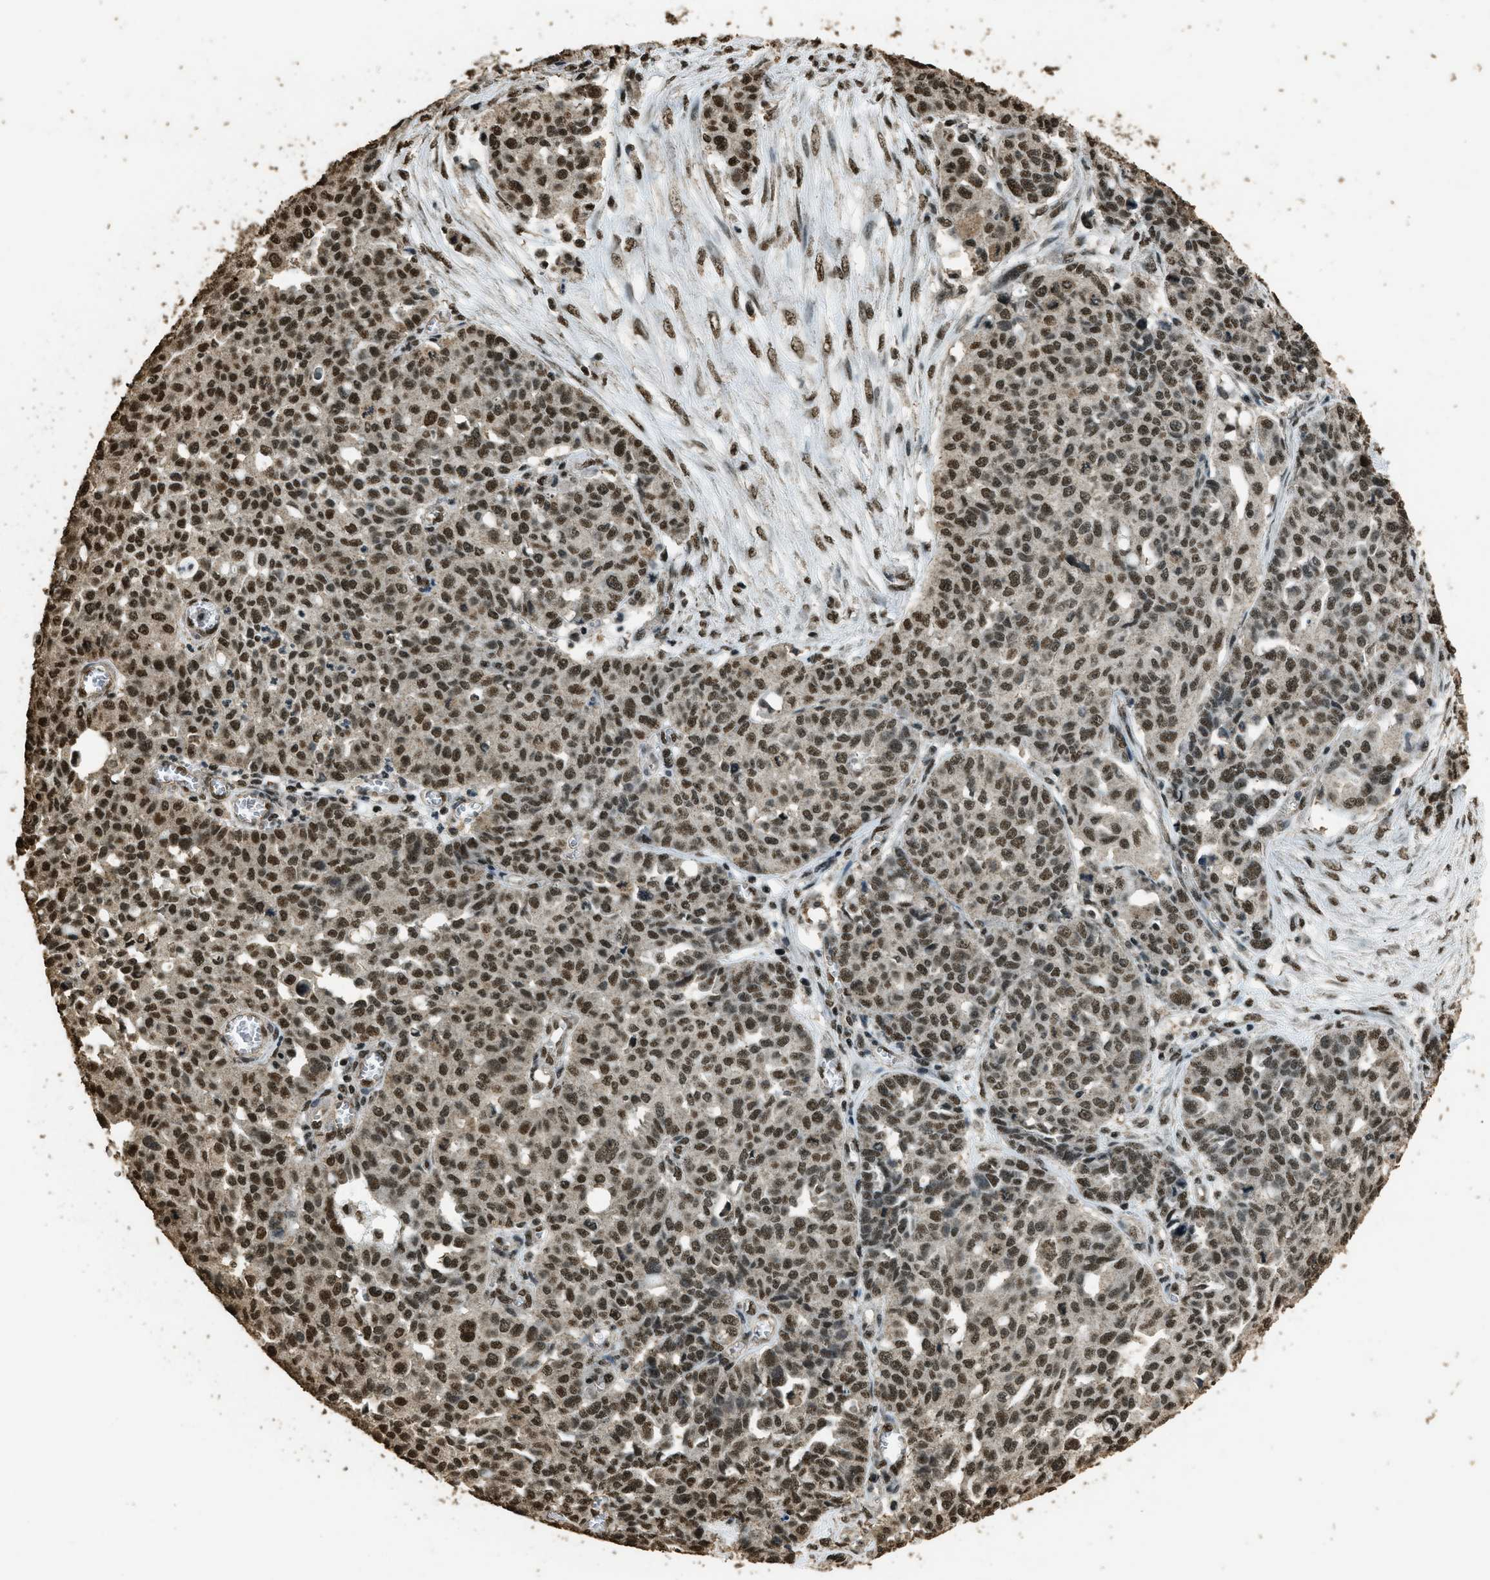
{"staining": {"intensity": "strong", "quantity": ">75%", "location": "nuclear"}, "tissue": "ovarian cancer", "cell_type": "Tumor cells", "image_type": "cancer", "snomed": [{"axis": "morphology", "description": "Cystadenocarcinoma, serous, NOS"}, {"axis": "topography", "description": "Ovary"}], "caption": "IHC photomicrograph of serous cystadenocarcinoma (ovarian) stained for a protein (brown), which displays high levels of strong nuclear expression in approximately >75% of tumor cells.", "gene": "MYB", "patient": {"sex": "female", "age": 56}}